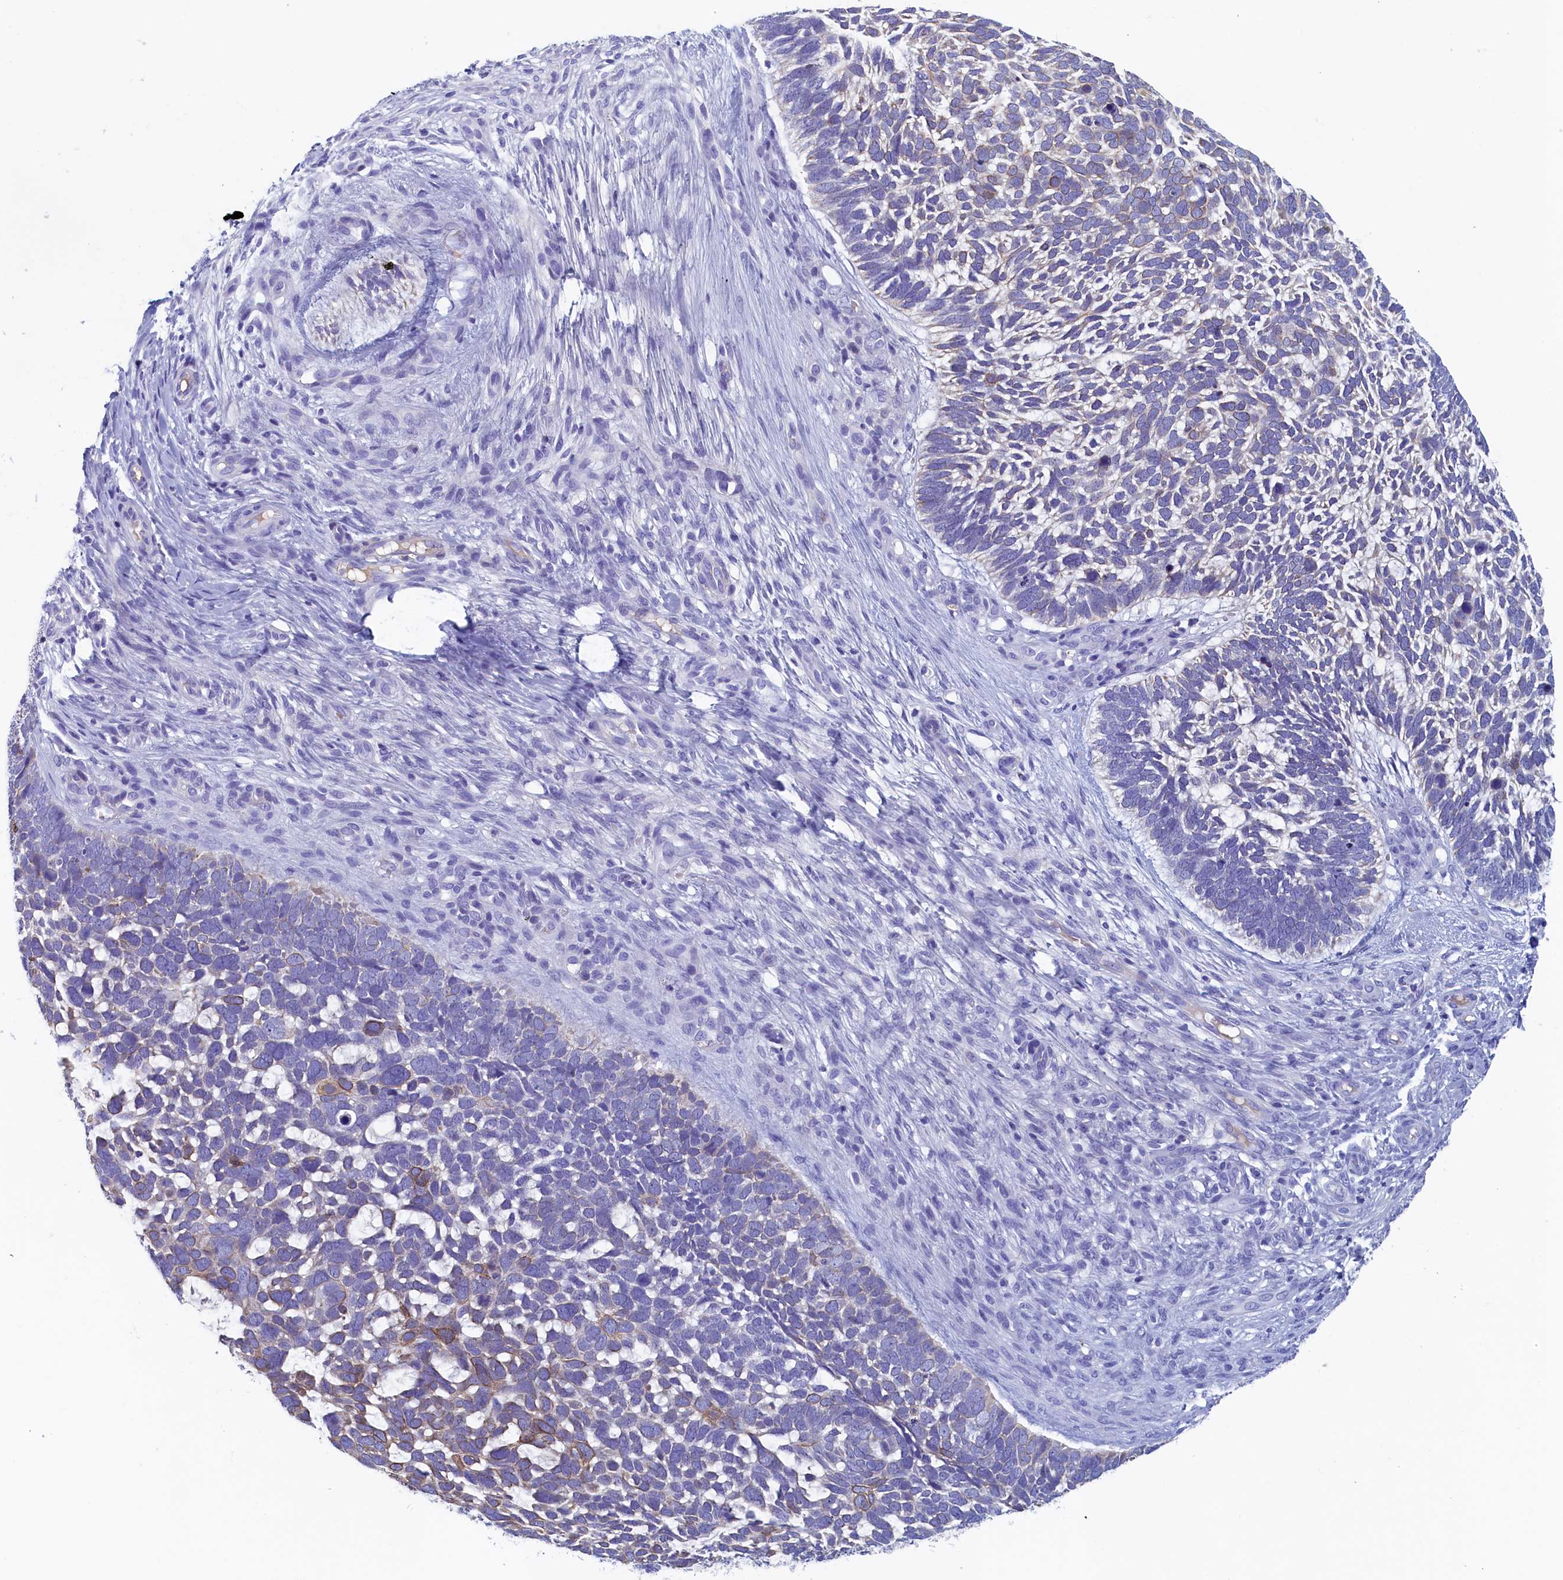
{"staining": {"intensity": "moderate", "quantity": "<25%", "location": "cytoplasmic/membranous"}, "tissue": "skin cancer", "cell_type": "Tumor cells", "image_type": "cancer", "snomed": [{"axis": "morphology", "description": "Basal cell carcinoma"}, {"axis": "topography", "description": "Skin"}], "caption": "A brown stain labels moderate cytoplasmic/membranous positivity of a protein in human skin cancer (basal cell carcinoma) tumor cells. The protein is stained brown, and the nuclei are stained in blue (DAB (3,3'-diaminobenzidine) IHC with brightfield microscopy, high magnification).", "gene": "GUCA1C", "patient": {"sex": "male", "age": 88}}